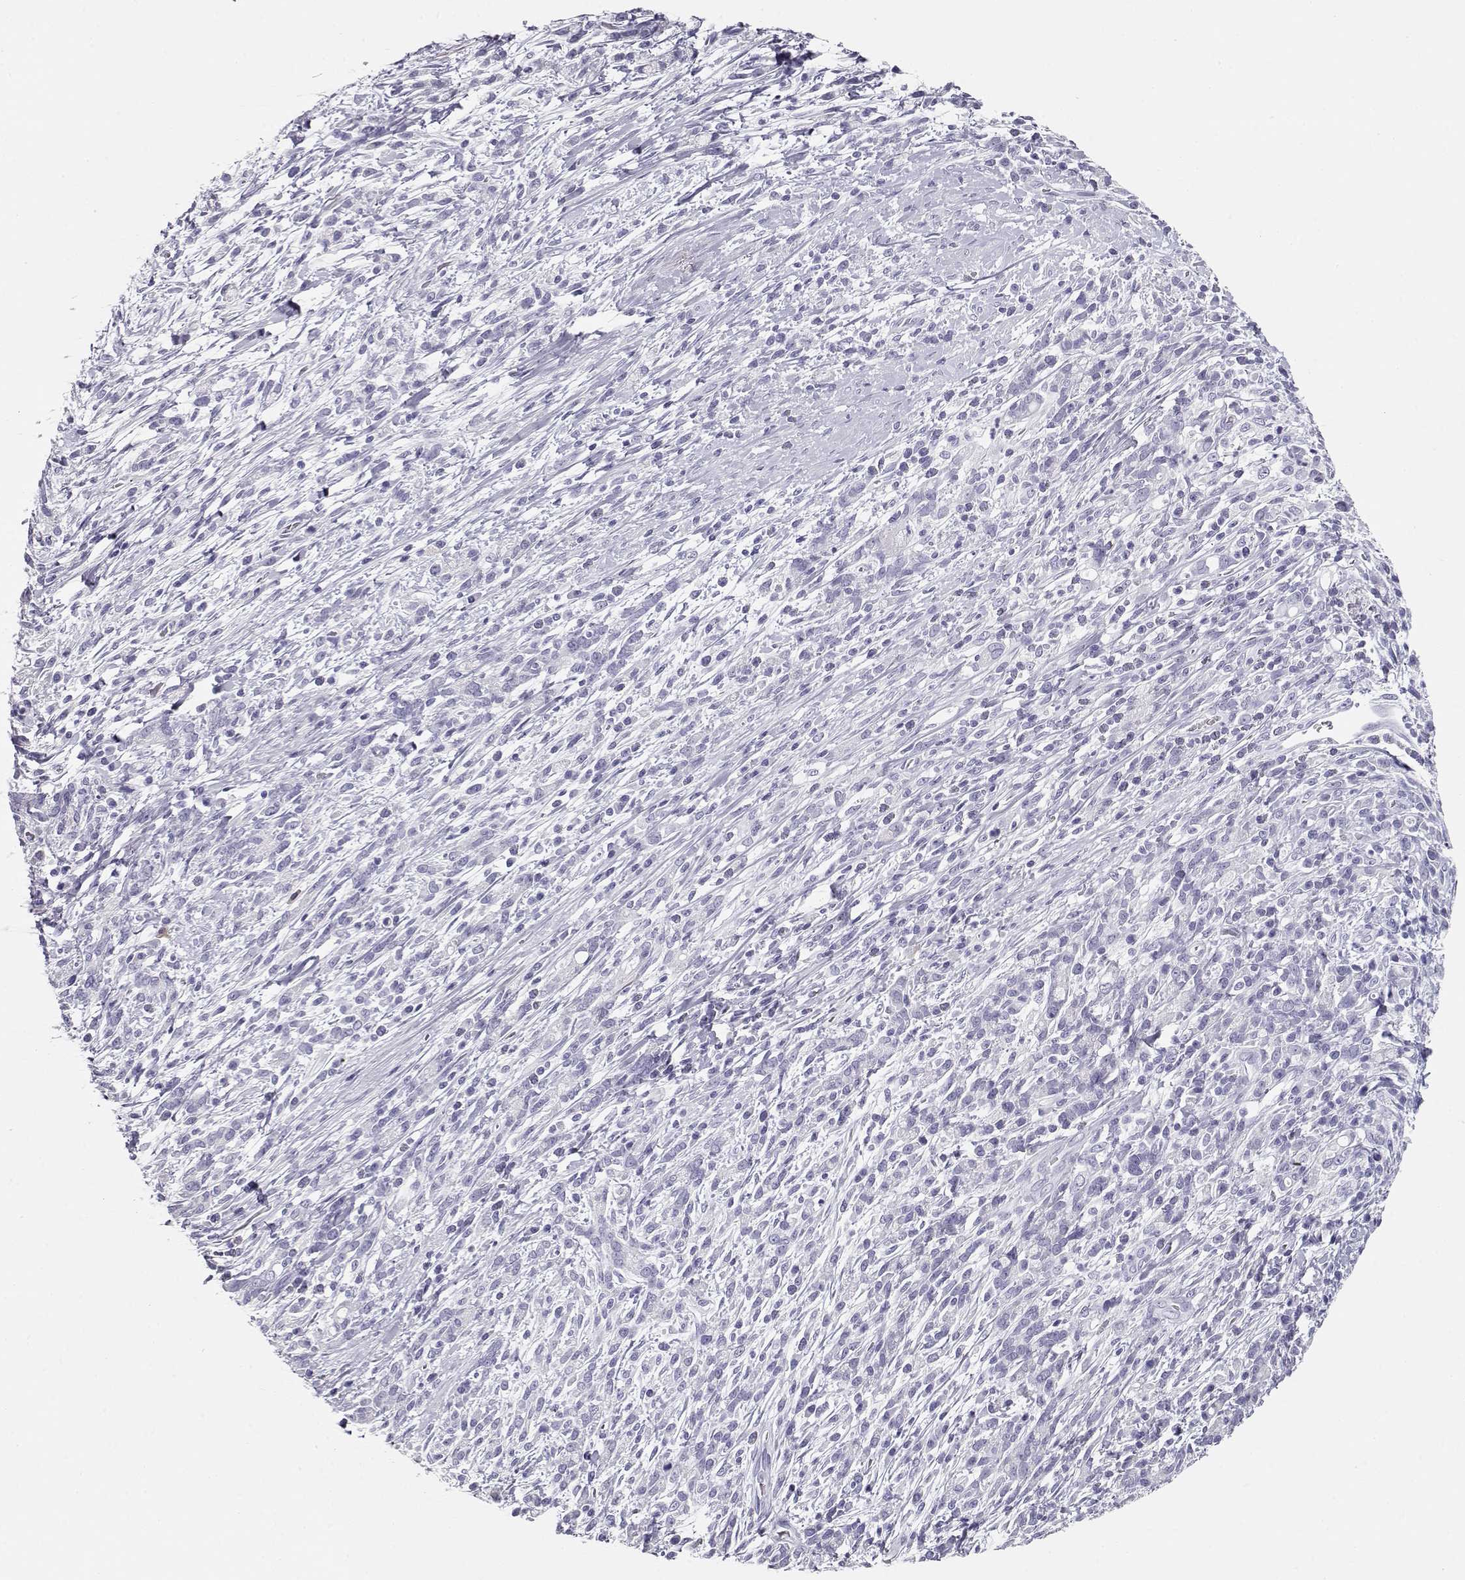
{"staining": {"intensity": "negative", "quantity": "none", "location": "none"}, "tissue": "stomach cancer", "cell_type": "Tumor cells", "image_type": "cancer", "snomed": [{"axis": "morphology", "description": "Adenocarcinoma, NOS"}, {"axis": "topography", "description": "Stomach"}], "caption": "Tumor cells show no significant expression in stomach cancer.", "gene": "MAGEC1", "patient": {"sex": "female", "age": 57}}